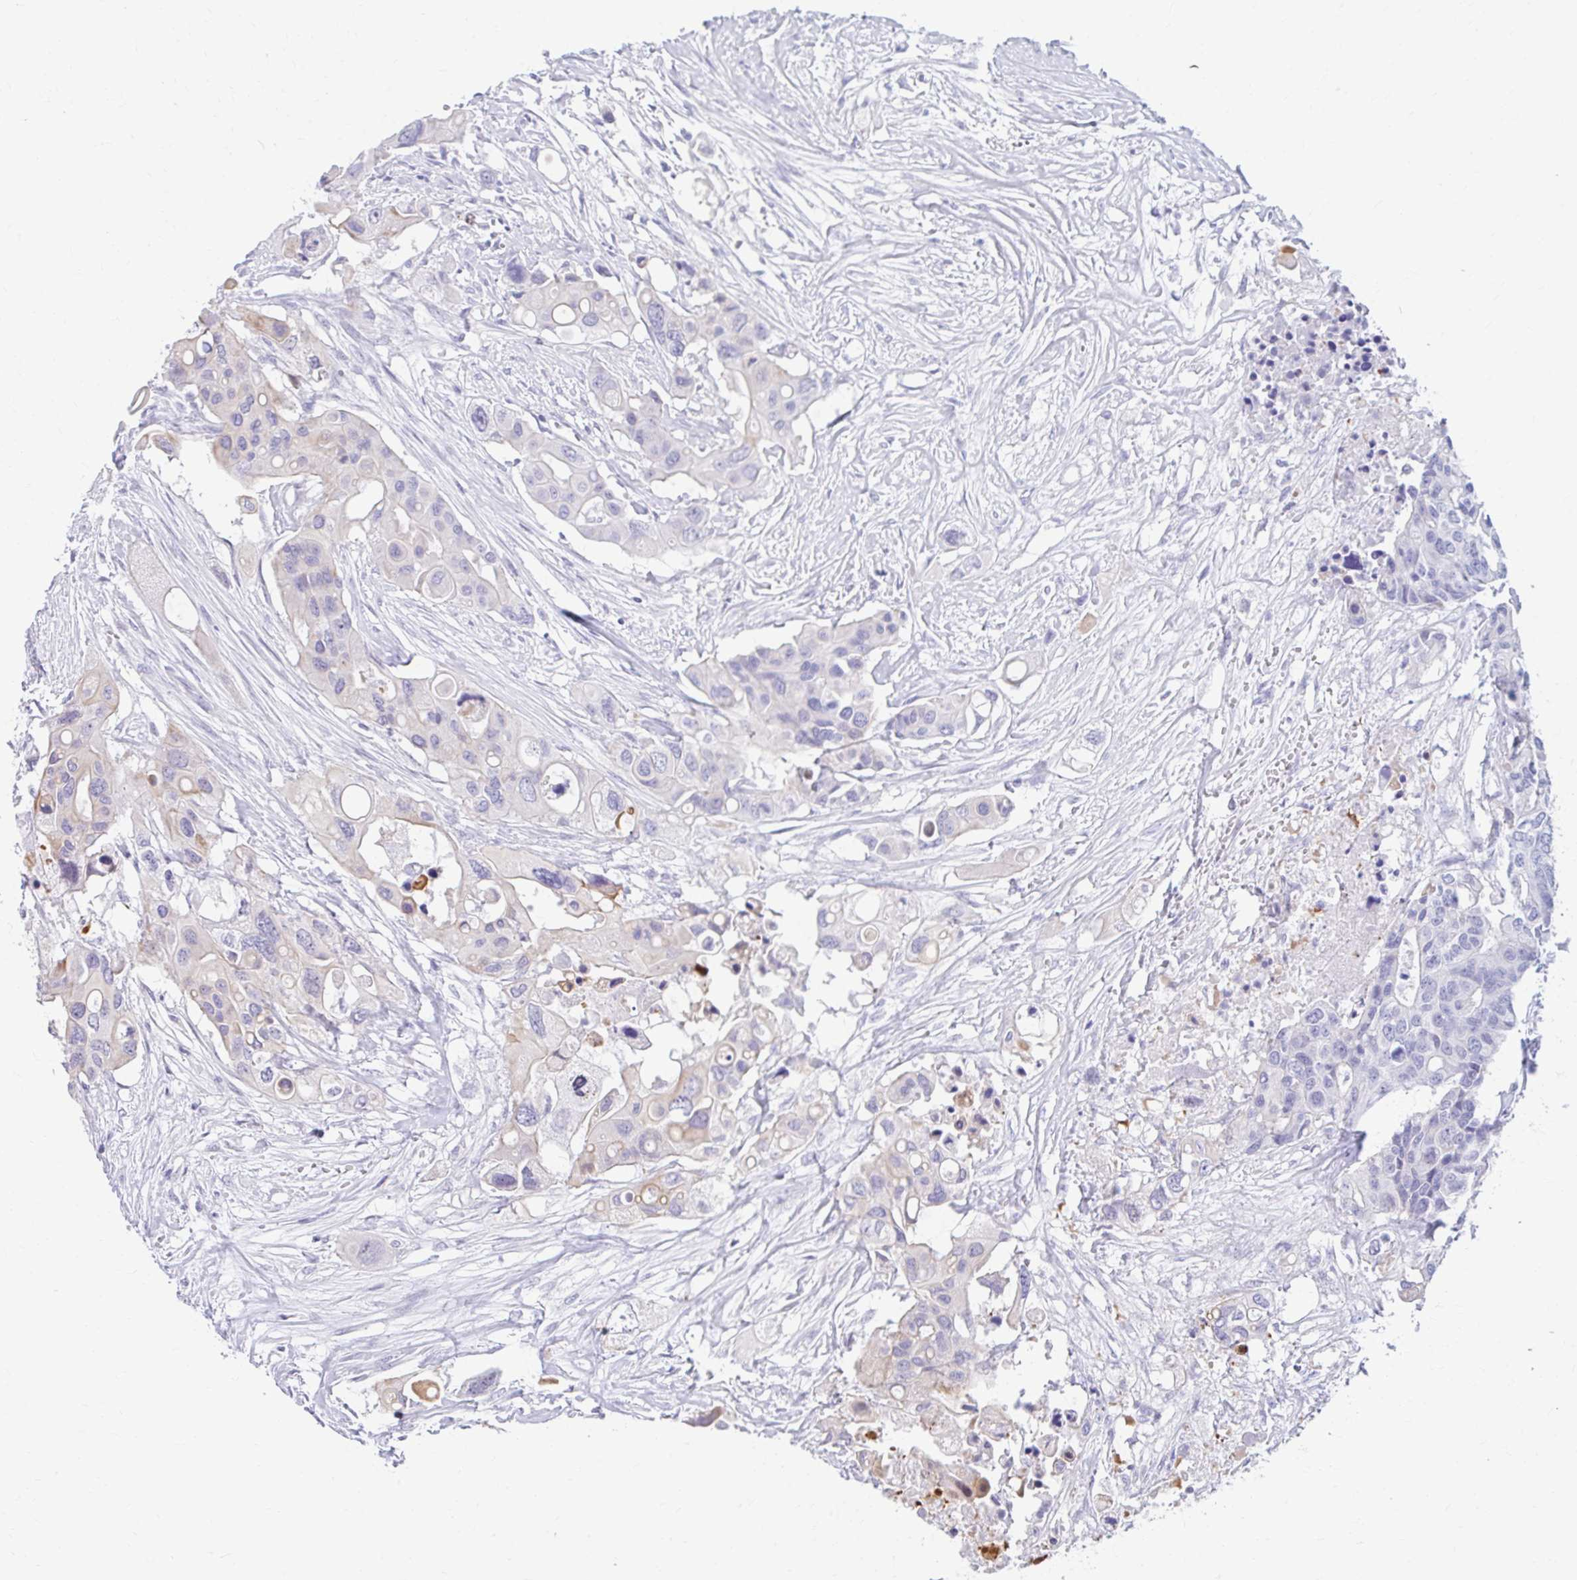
{"staining": {"intensity": "negative", "quantity": "none", "location": "none"}, "tissue": "colorectal cancer", "cell_type": "Tumor cells", "image_type": "cancer", "snomed": [{"axis": "morphology", "description": "Adenocarcinoma, NOS"}, {"axis": "topography", "description": "Colon"}], "caption": "A photomicrograph of colorectal cancer (adenocarcinoma) stained for a protein reveals no brown staining in tumor cells.", "gene": "RGS16", "patient": {"sex": "male", "age": 77}}